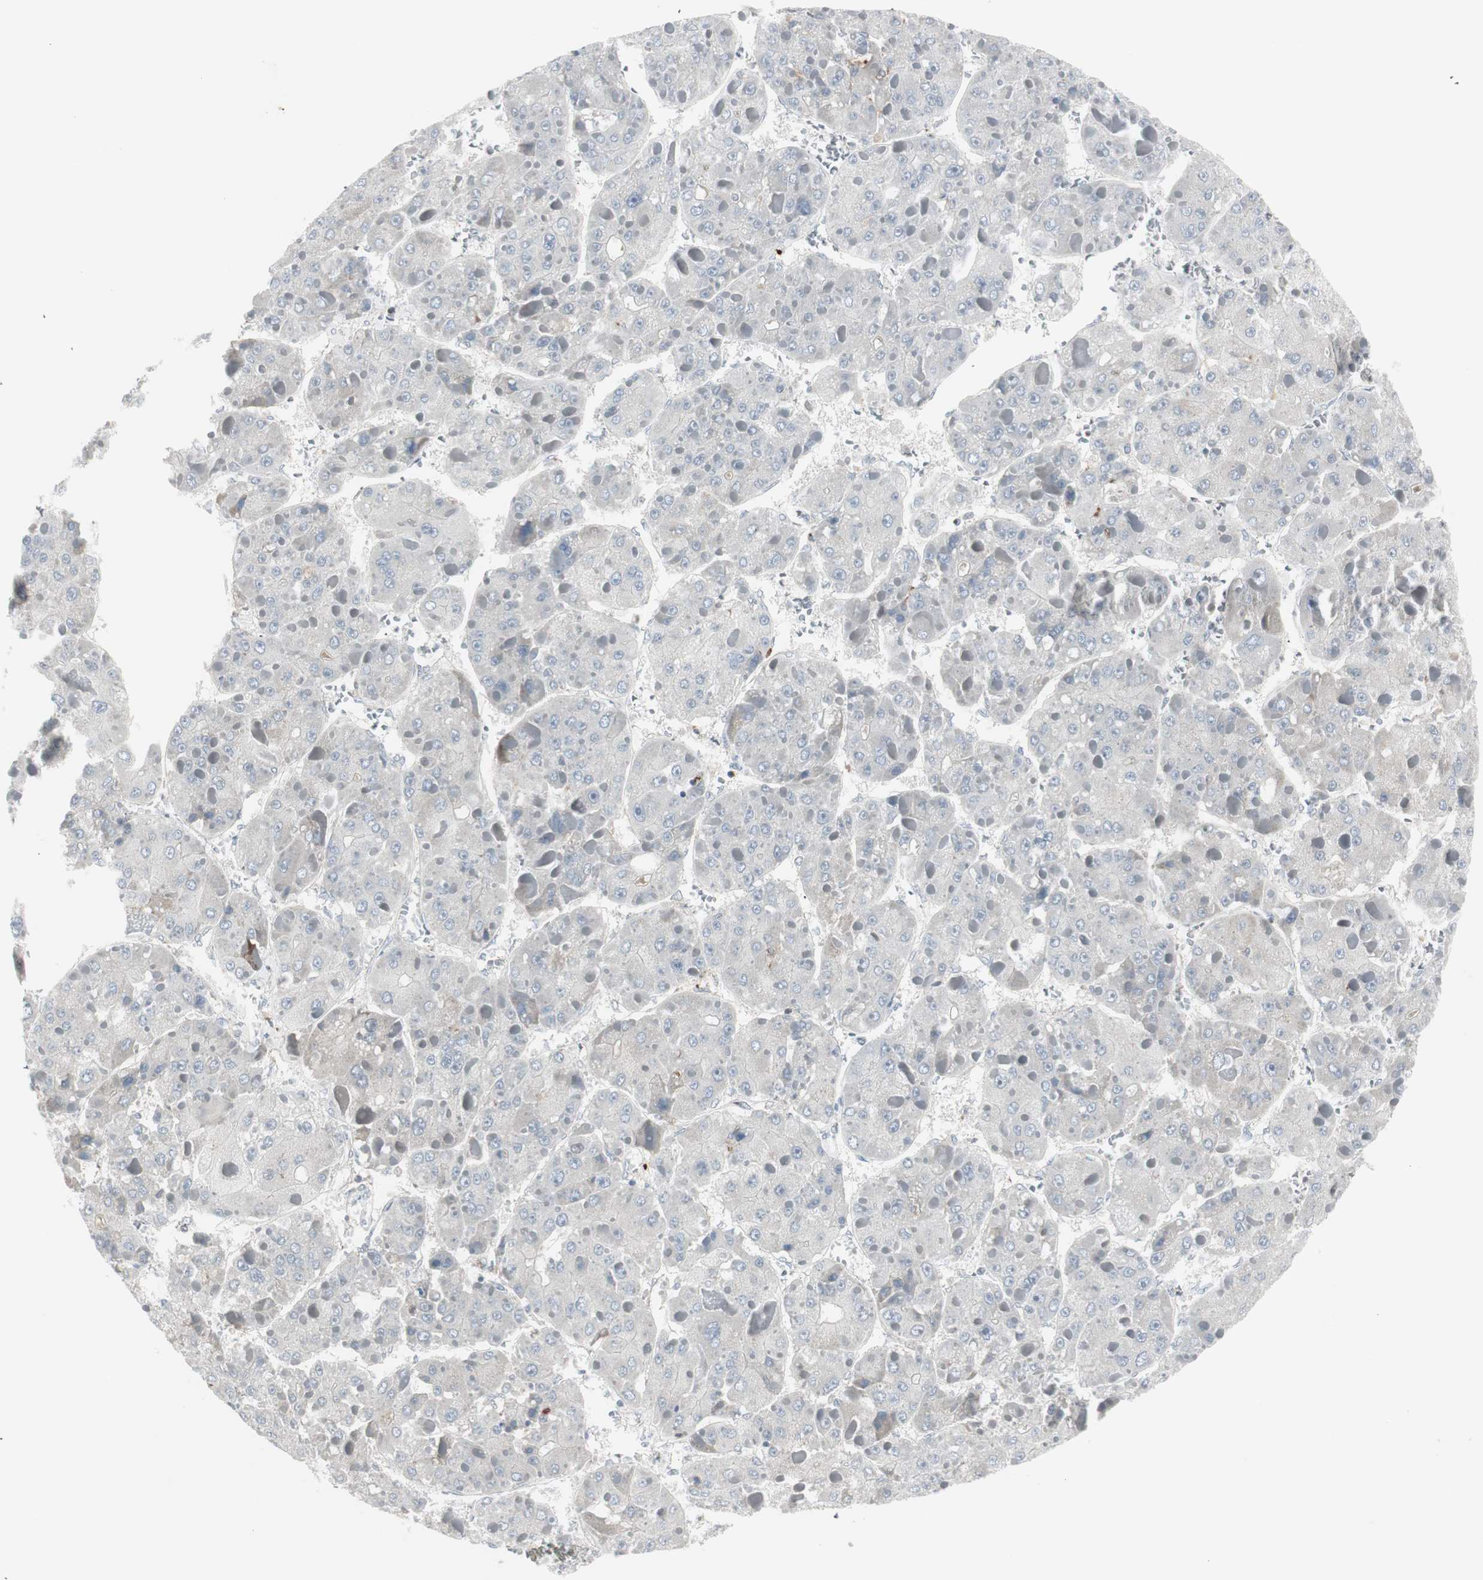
{"staining": {"intensity": "negative", "quantity": "none", "location": "none"}, "tissue": "liver cancer", "cell_type": "Tumor cells", "image_type": "cancer", "snomed": [{"axis": "morphology", "description": "Carcinoma, Hepatocellular, NOS"}, {"axis": "topography", "description": "Liver"}], "caption": "There is no significant positivity in tumor cells of liver cancer (hepatocellular carcinoma).", "gene": "MAP4K4", "patient": {"sex": "female", "age": 73}}